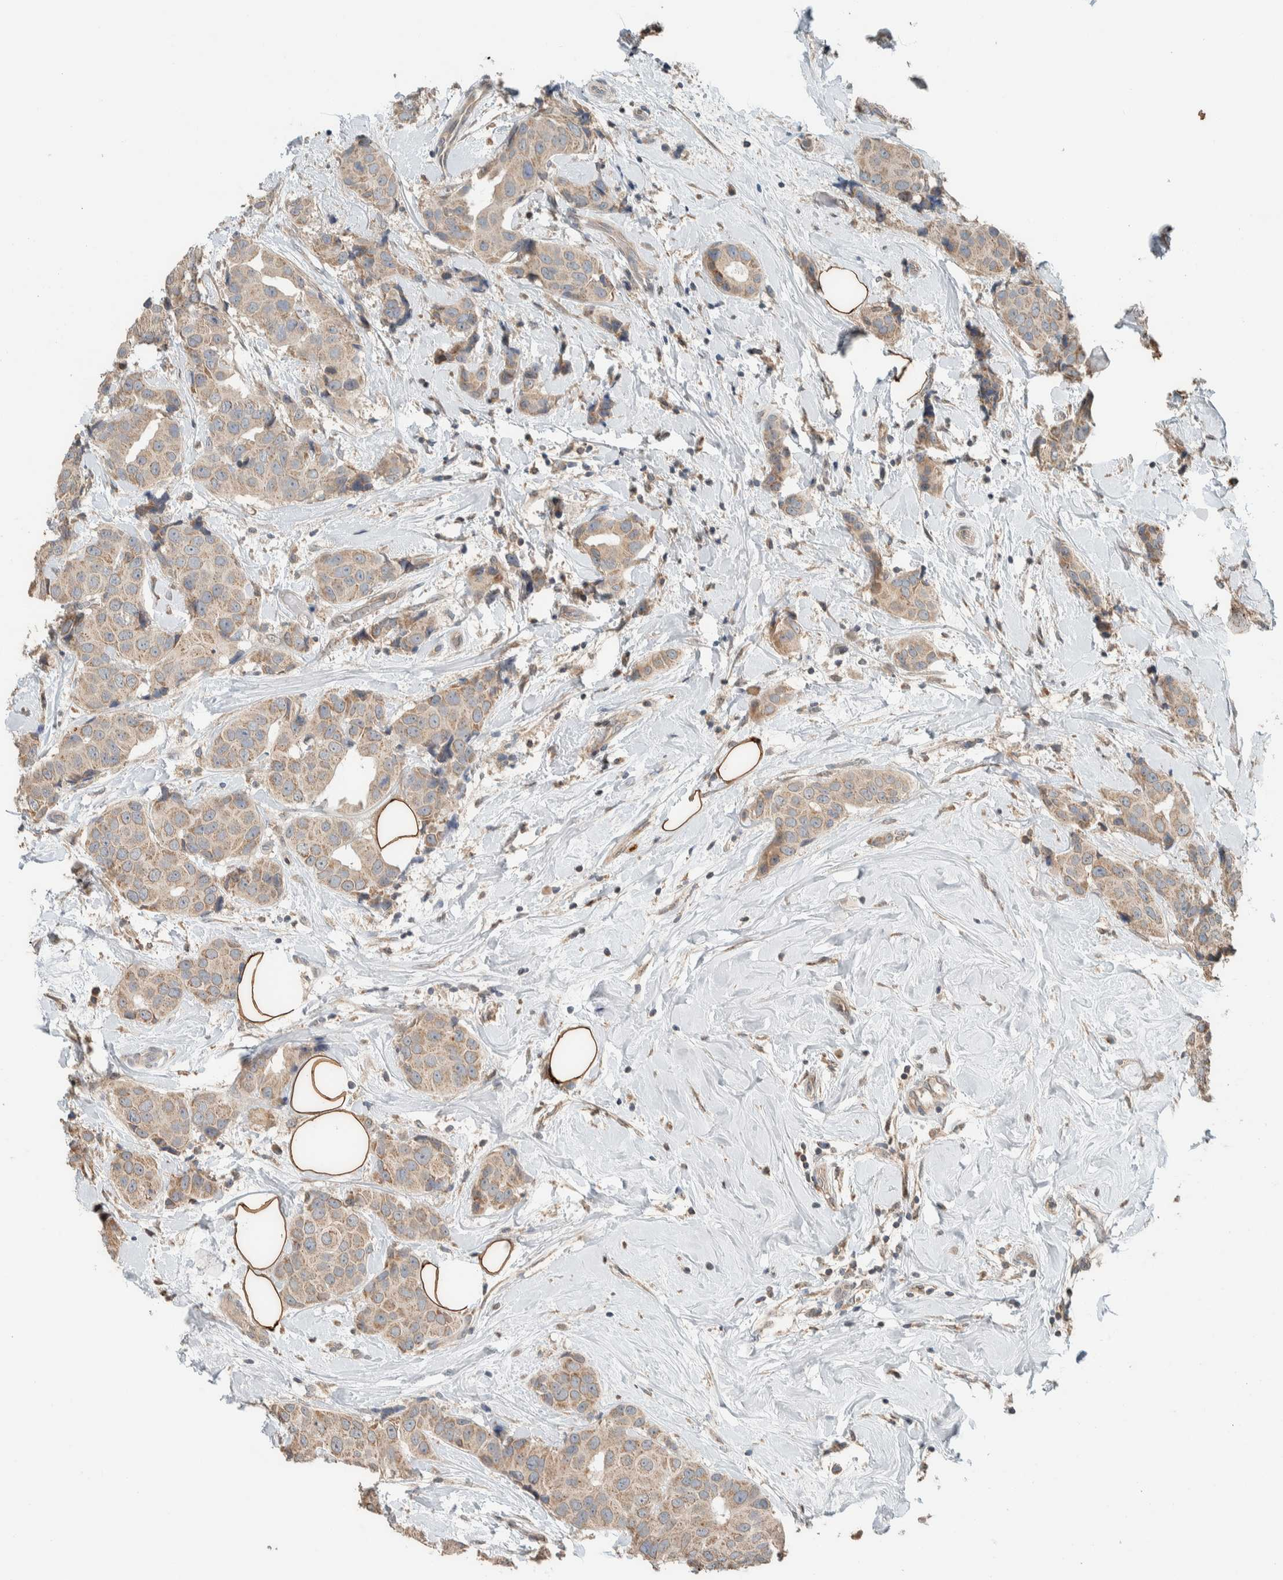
{"staining": {"intensity": "weak", "quantity": ">75%", "location": "cytoplasmic/membranous"}, "tissue": "breast cancer", "cell_type": "Tumor cells", "image_type": "cancer", "snomed": [{"axis": "morphology", "description": "Normal tissue, NOS"}, {"axis": "morphology", "description": "Duct carcinoma"}, {"axis": "topography", "description": "Breast"}], "caption": "Immunohistochemistry image of human breast infiltrating ductal carcinoma stained for a protein (brown), which exhibits low levels of weak cytoplasmic/membranous positivity in approximately >75% of tumor cells.", "gene": "NBR1", "patient": {"sex": "female", "age": 39}}